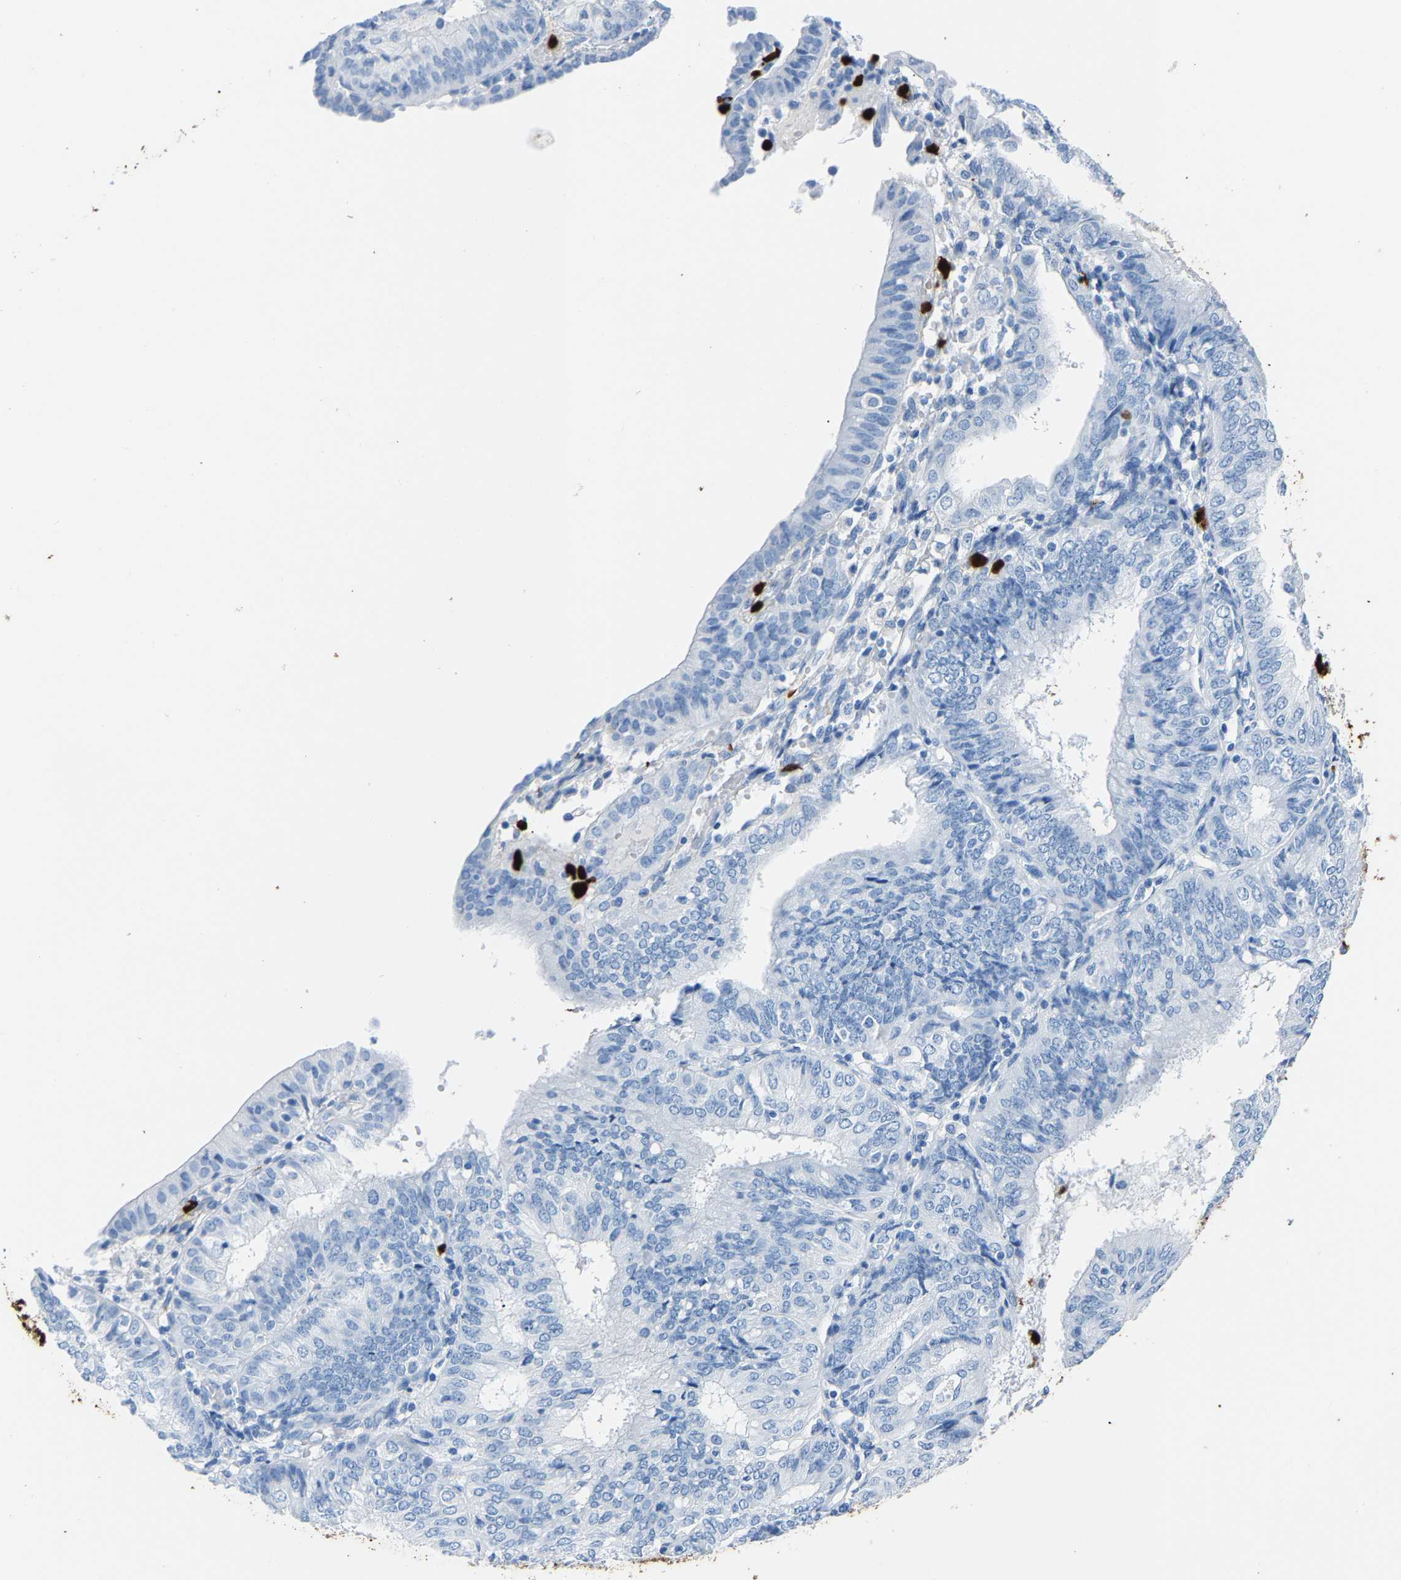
{"staining": {"intensity": "negative", "quantity": "none", "location": "none"}, "tissue": "endometrial cancer", "cell_type": "Tumor cells", "image_type": "cancer", "snomed": [{"axis": "morphology", "description": "Adenocarcinoma, NOS"}, {"axis": "topography", "description": "Endometrium"}], "caption": "The histopathology image reveals no significant positivity in tumor cells of endometrial cancer. (IHC, brightfield microscopy, high magnification).", "gene": "S100P", "patient": {"sex": "female", "age": 58}}